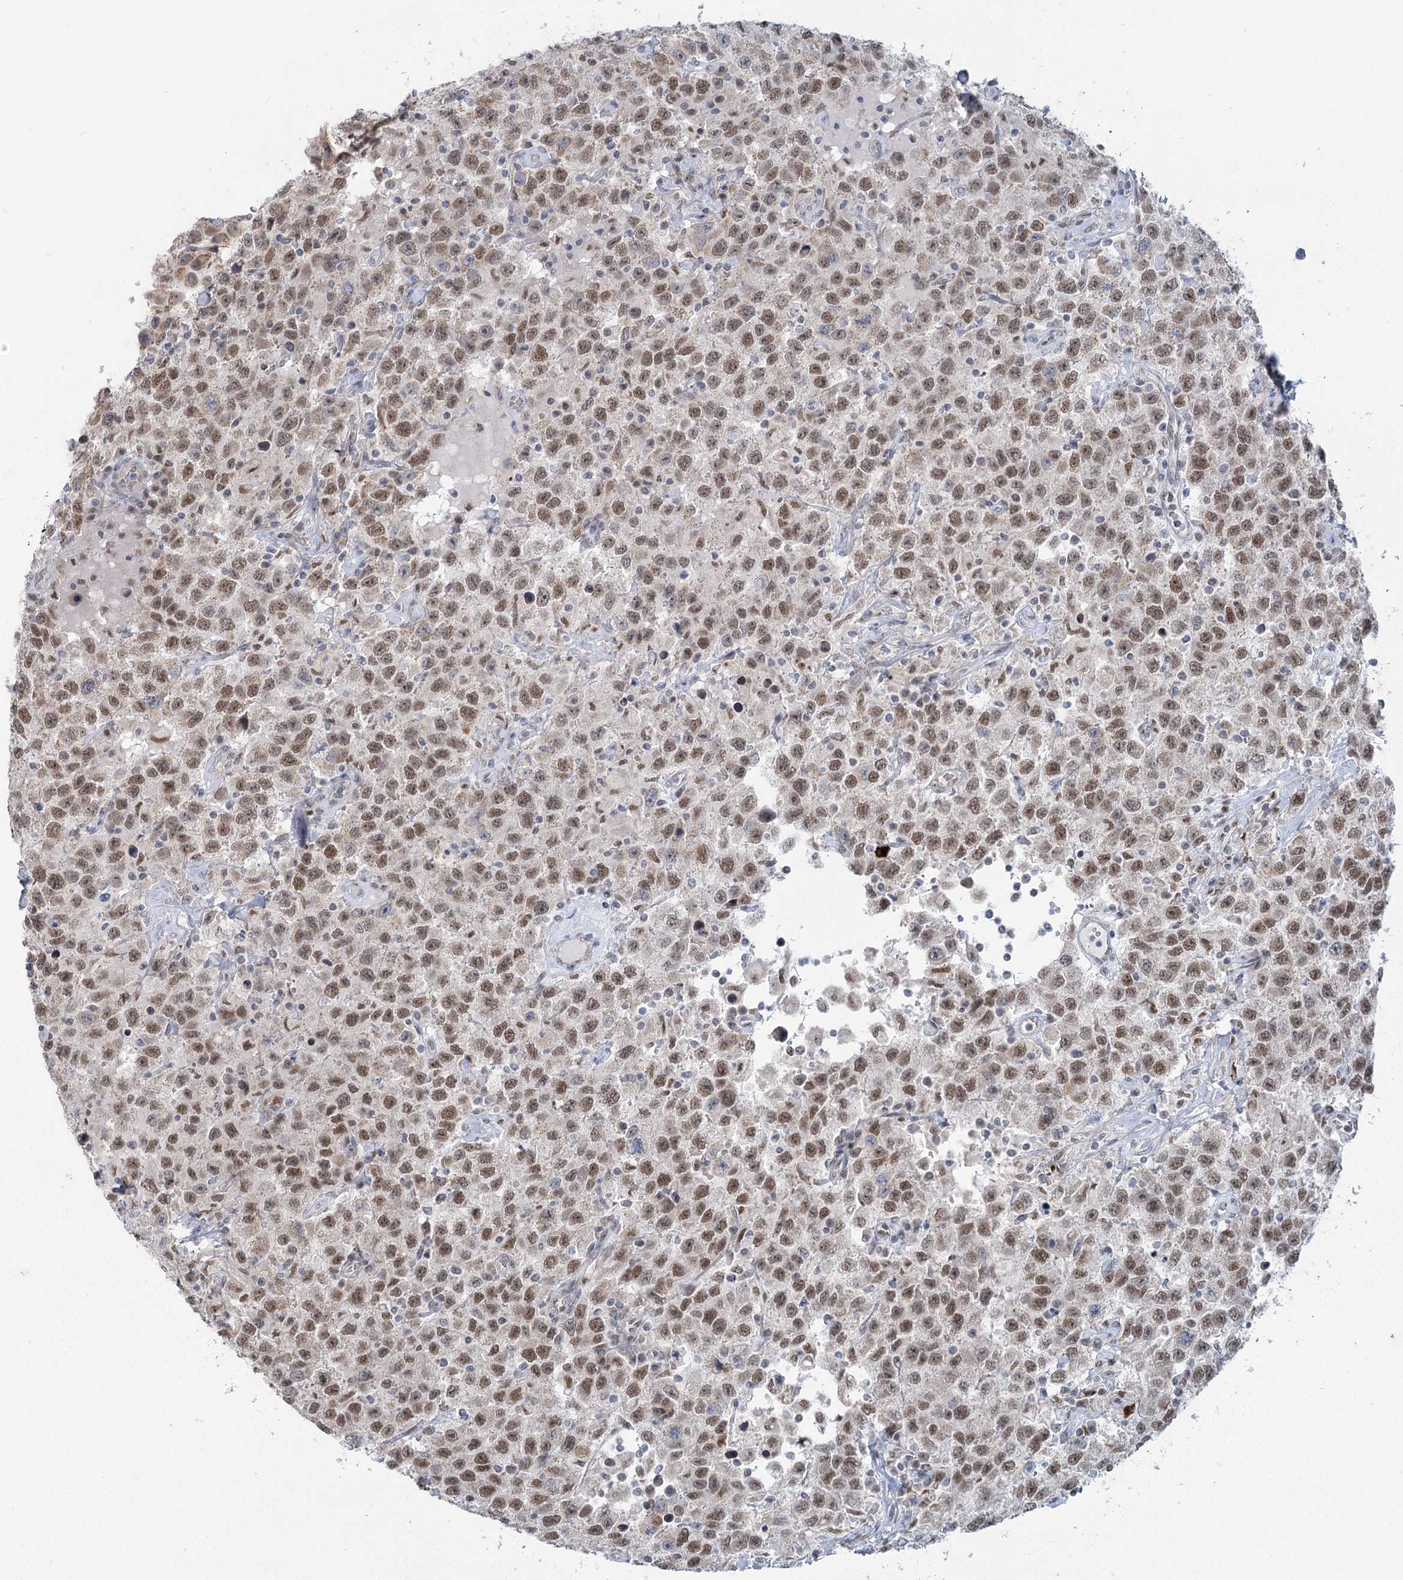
{"staining": {"intensity": "moderate", "quantity": ">75%", "location": "nuclear"}, "tissue": "testis cancer", "cell_type": "Tumor cells", "image_type": "cancer", "snomed": [{"axis": "morphology", "description": "Seminoma, NOS"}, {"axis": "topography", "description": "Testis"}], "caption": "Immunohistochemistry of human testis seminoma reveals medium levels of moderate nuclear expression in approximately >75% of tumor cells.", "gene": "MTG1", "patient": {"sex": "male", "age": 41}}